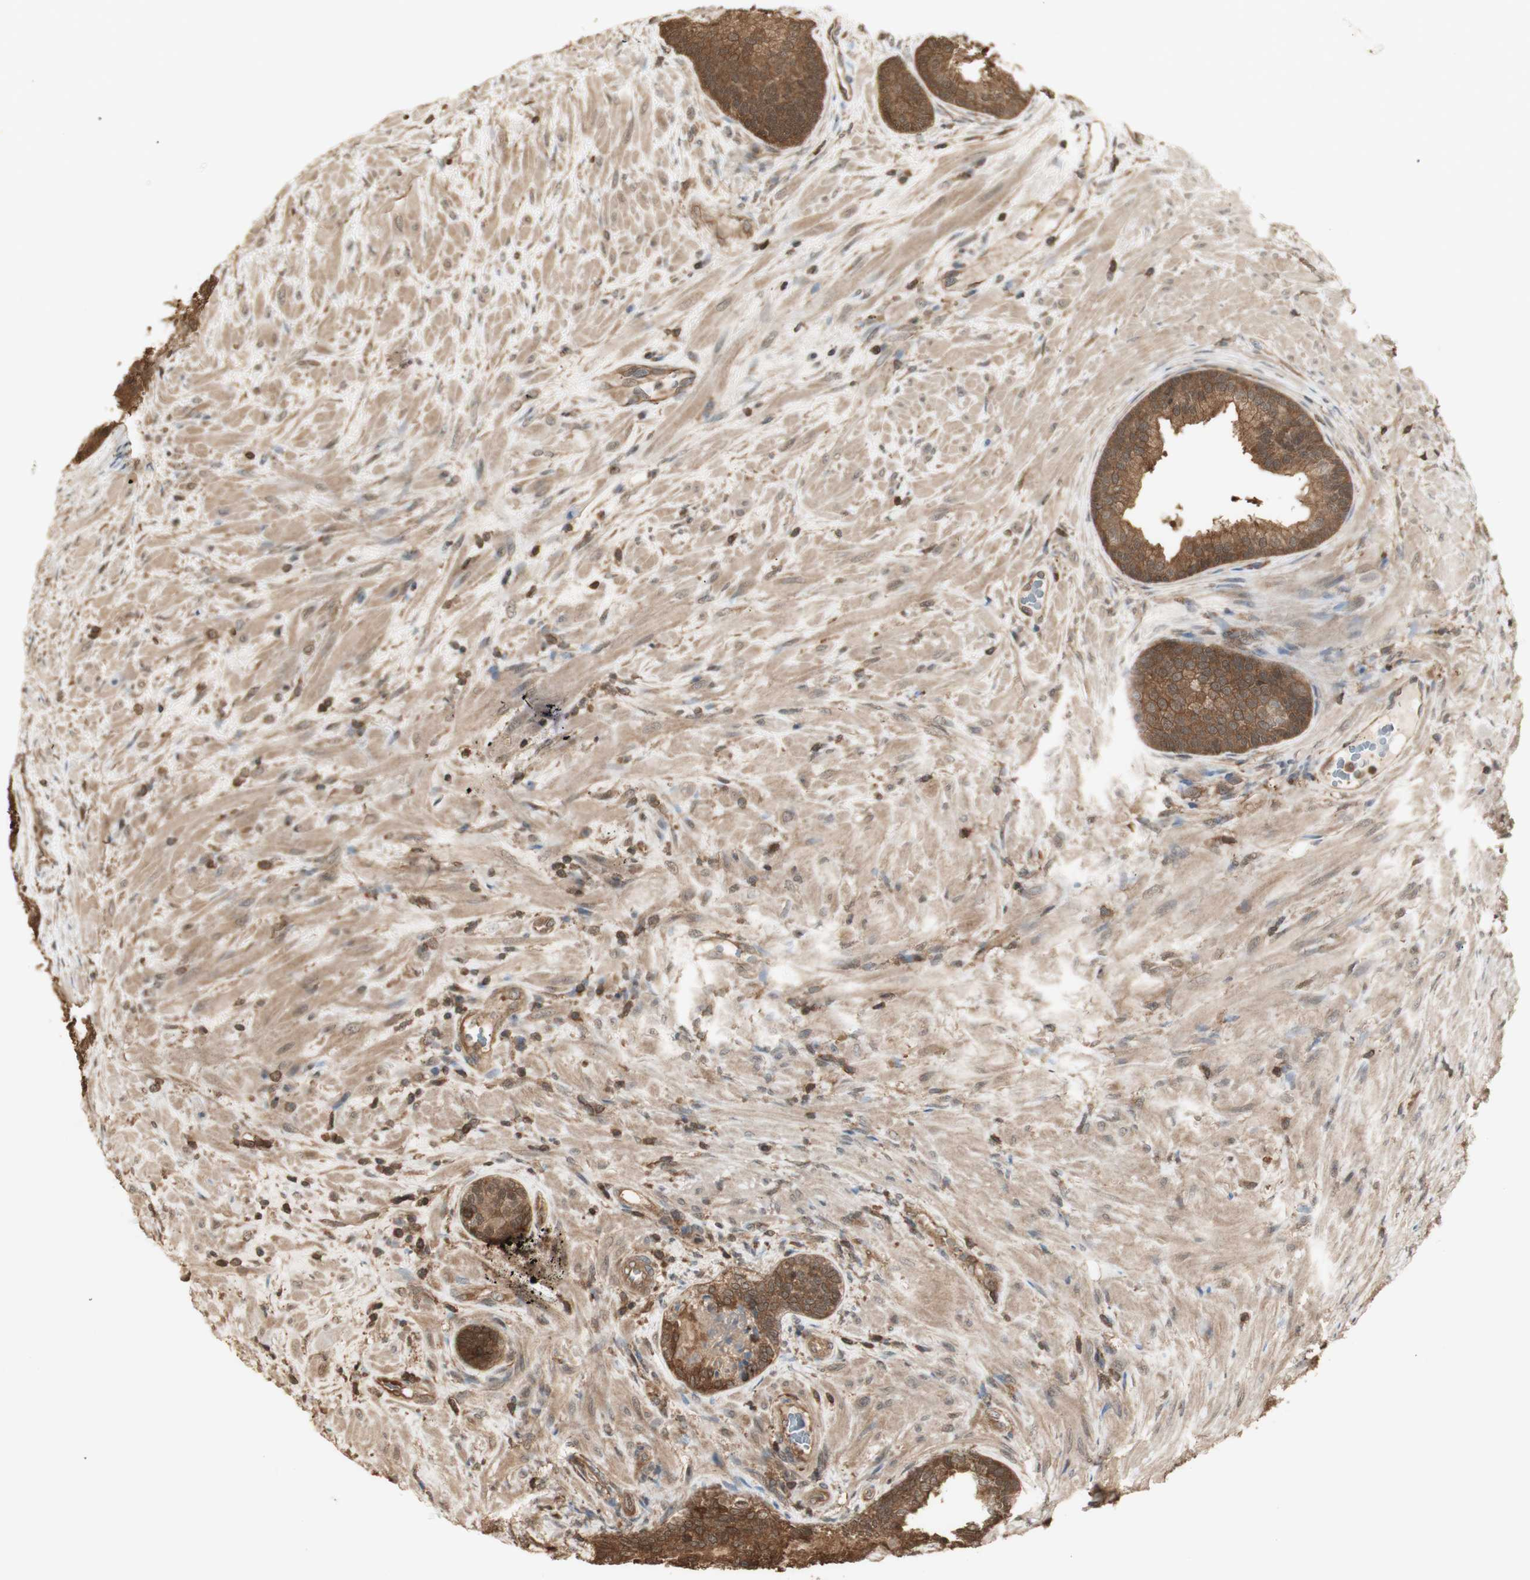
{"staining": {"intensity": "strong", "quantity": ">75%", "location": "cytoplasmic/membranous,nuclear"}, "tissue": "prostate", "cell_type": "Glandular cells", "image_type": "normal", "snomed": [{"axis": "morphology", "description": "Normal tissue, NOS"}, {"axis": "topography", "description": "Prostate"}], "caption": "Benign prostate demonstrates strong cytoplasmic/membranous,nuclear expression in approximately >75% of glandular cells, visualized by immunohistochemistry. (DAB (3,3'-diaminobenzidine) IHC, brown staining for protein, blue staining for nuclei).", "gene": "YWHAB", "patient": {"sex": "male", "age": 76}}